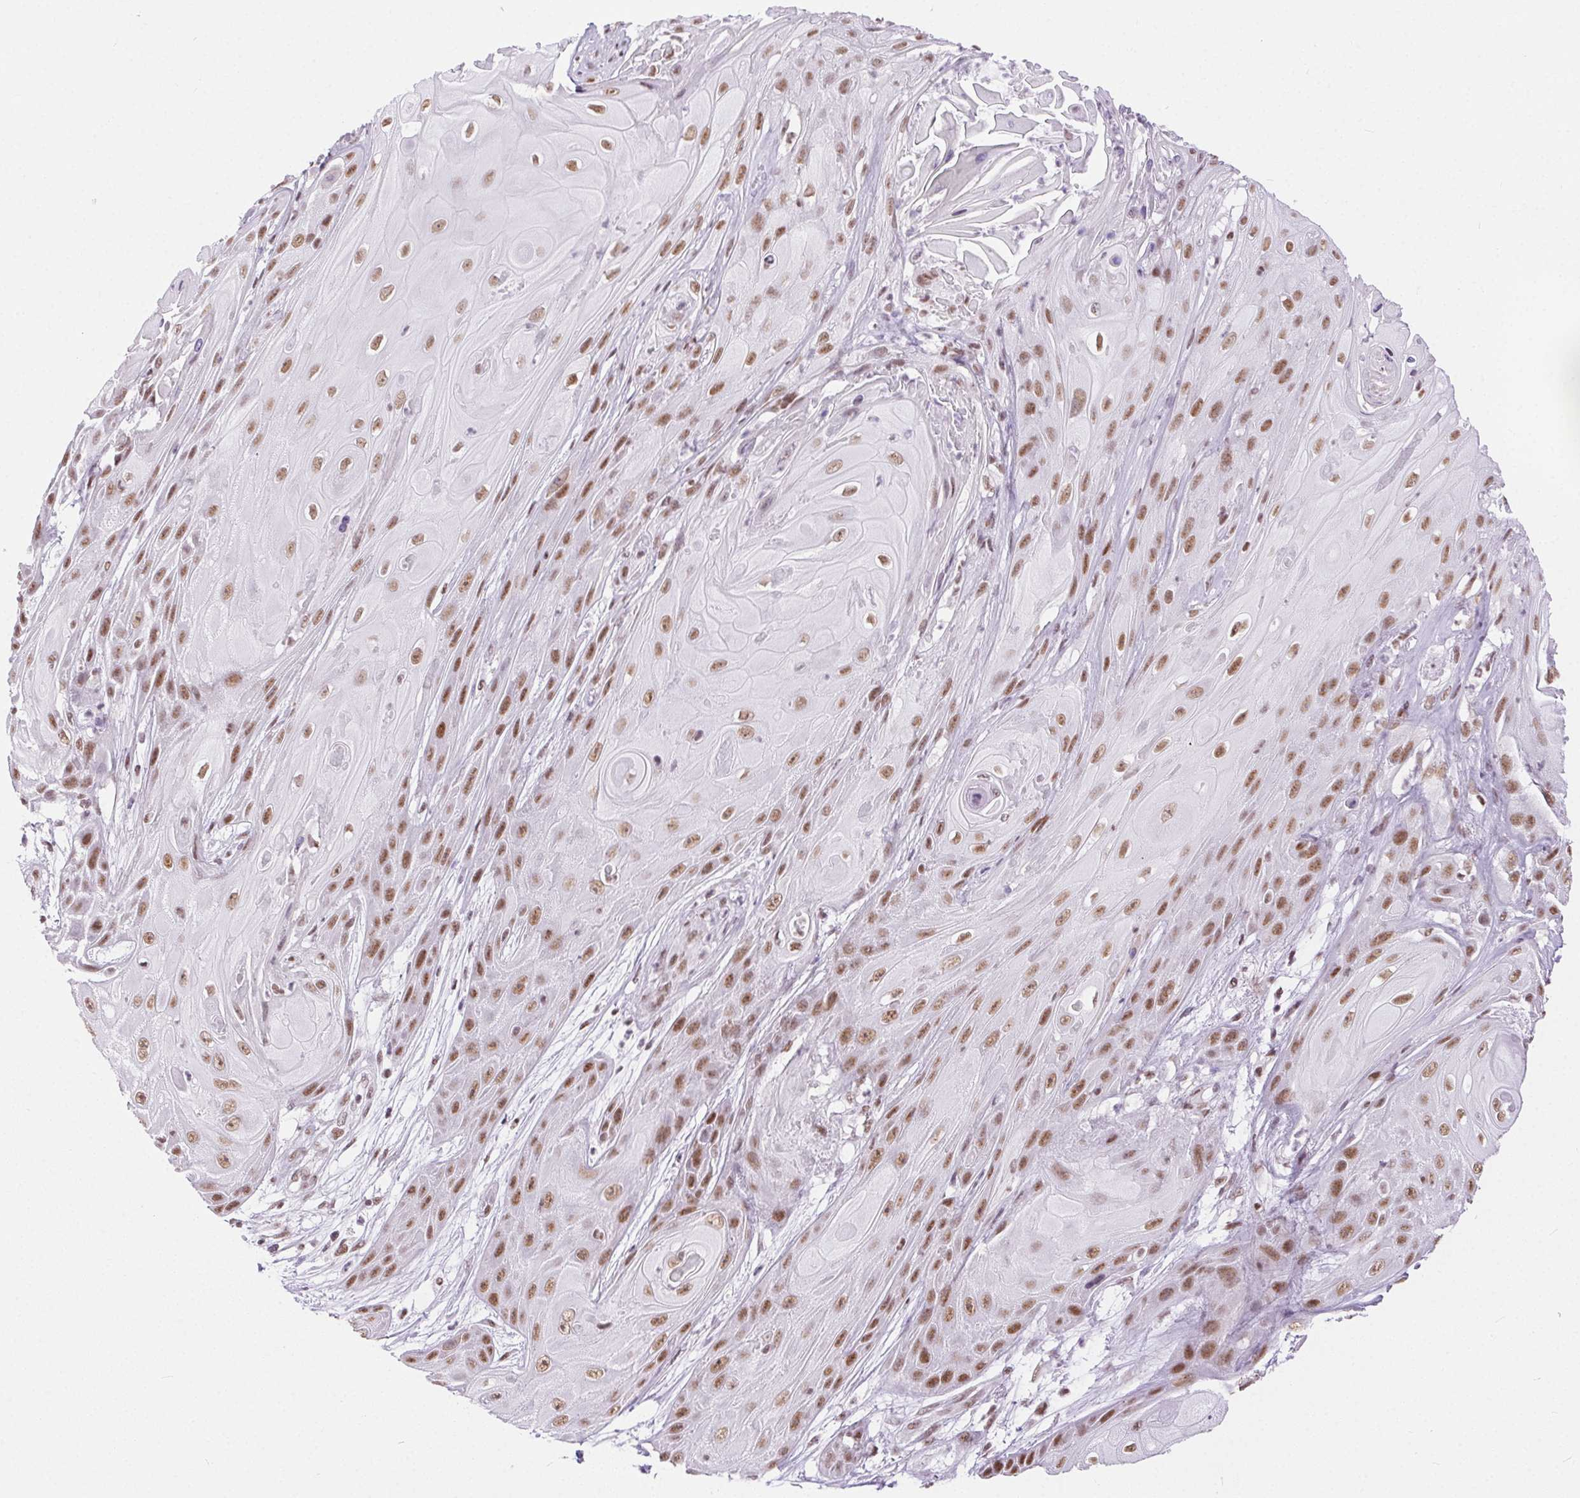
{"staining": {"intensity": "moderate", "quantity": ">75%", "location": "nuclear"}, "tissue": "skin cancer", "cell_type": "Tumor cells", "image_type": "cancer", "snomed": [{"axis": "morphology", "description": "Squamous cell carcinoma, NOS"}, {"axis": "topography", "description": "Skin"}], "caption": "Skin squamous cell carcinoma stained for a protein exhibits moderate nuclear positivity in tumor cells.", "gene": "TRA2B", "patient": {"sex": "male", "age": 62}}